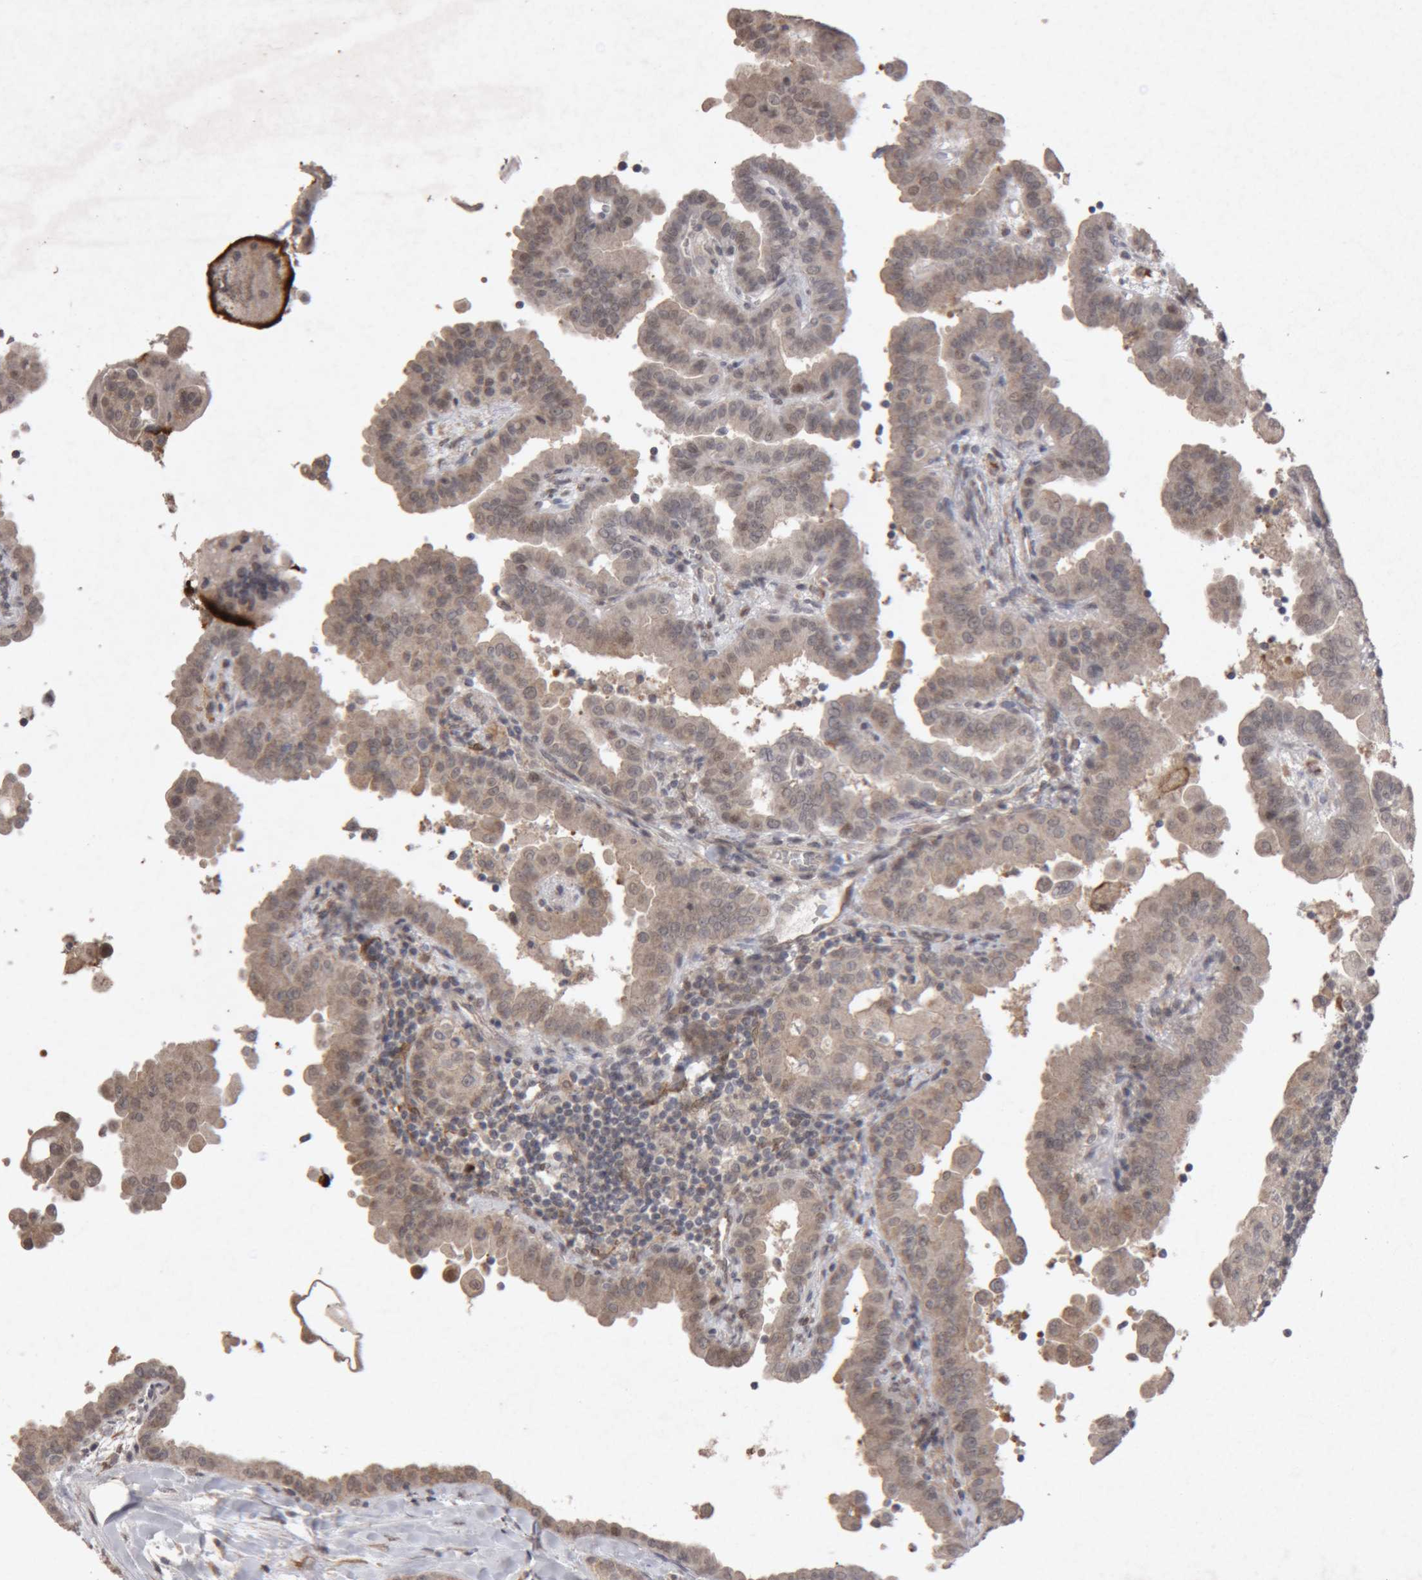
{"staining": {"intensity": "weak", "quantity": ">75%", "location": "cytoplasmic/membranous,nuclear"}, "tissue": "thyroid cancer", "cell_type": "Tumor cells", "image_type": "cancer", "snomed": [{"axis": "morphology", "description": "Papillary adenocarcinoma, NOS"}, {"axis": "topography", "description": "Thyroid gland"}], "caption": "Protein staining of thyroid cancer tissue demonstrates weak cytoplasmic/membranous and nuclear staining in about >75% of tumor cells.", "gene": "MEP1A", "patient": {"sex": "male", "age": 33}}